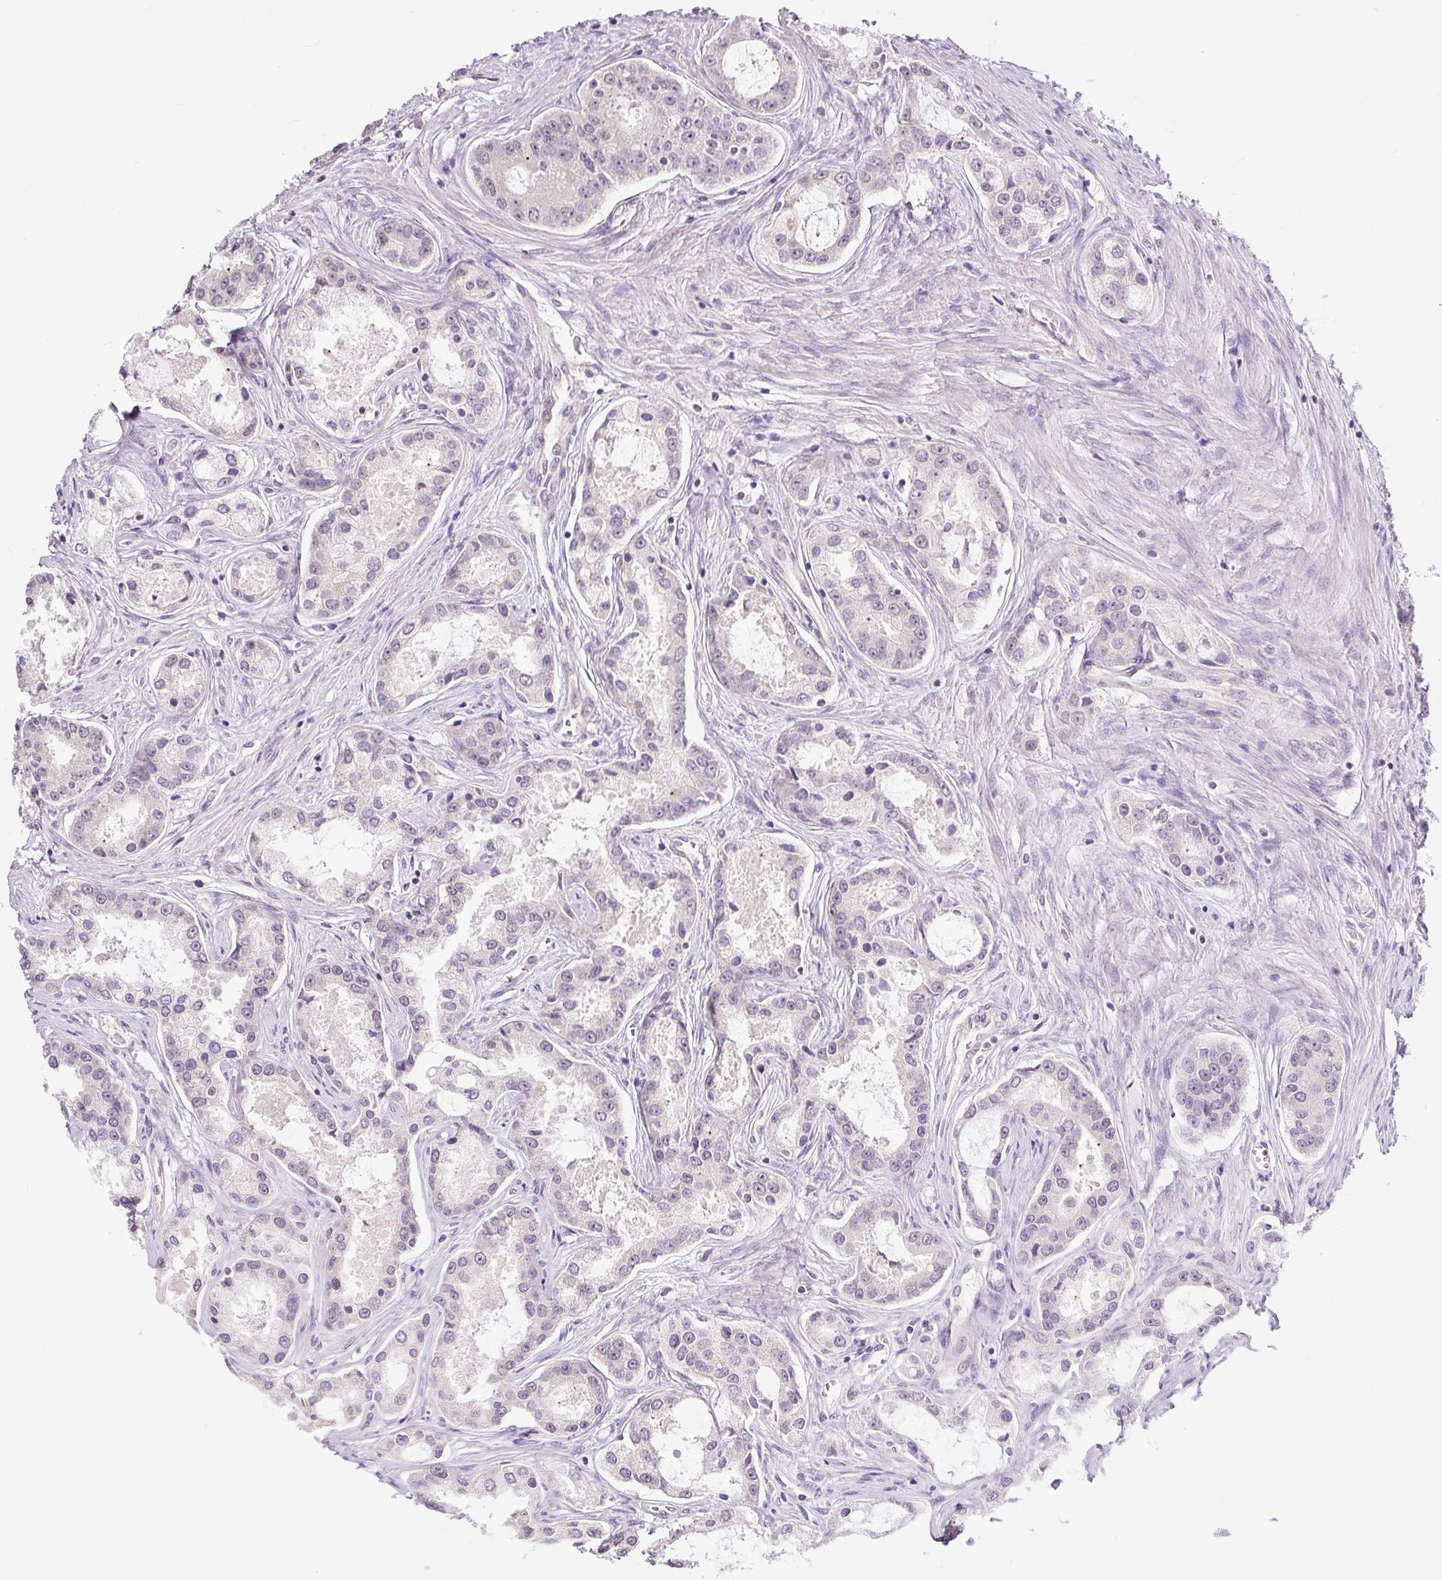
{"staining": {"intensity": "negative", "quantity": "none", "location": "none"}, "tissue": "prostate cancer", "cell_type": "Tumor cells", "image_type": "cancer", "snomed": [{"axis": "morphology", "description": "Adenocarcinoma, Low grade"}, {"axis": "topography", "description": "Prostate"}], "caption": "This is a photomicrograph of IHC staining of prostate cancer (adenocarcinoma (low-grade)), which shows no staining in tumor cells.", "gene": "RACGAP1", "patient": {"sex": "male", "age": 68}}